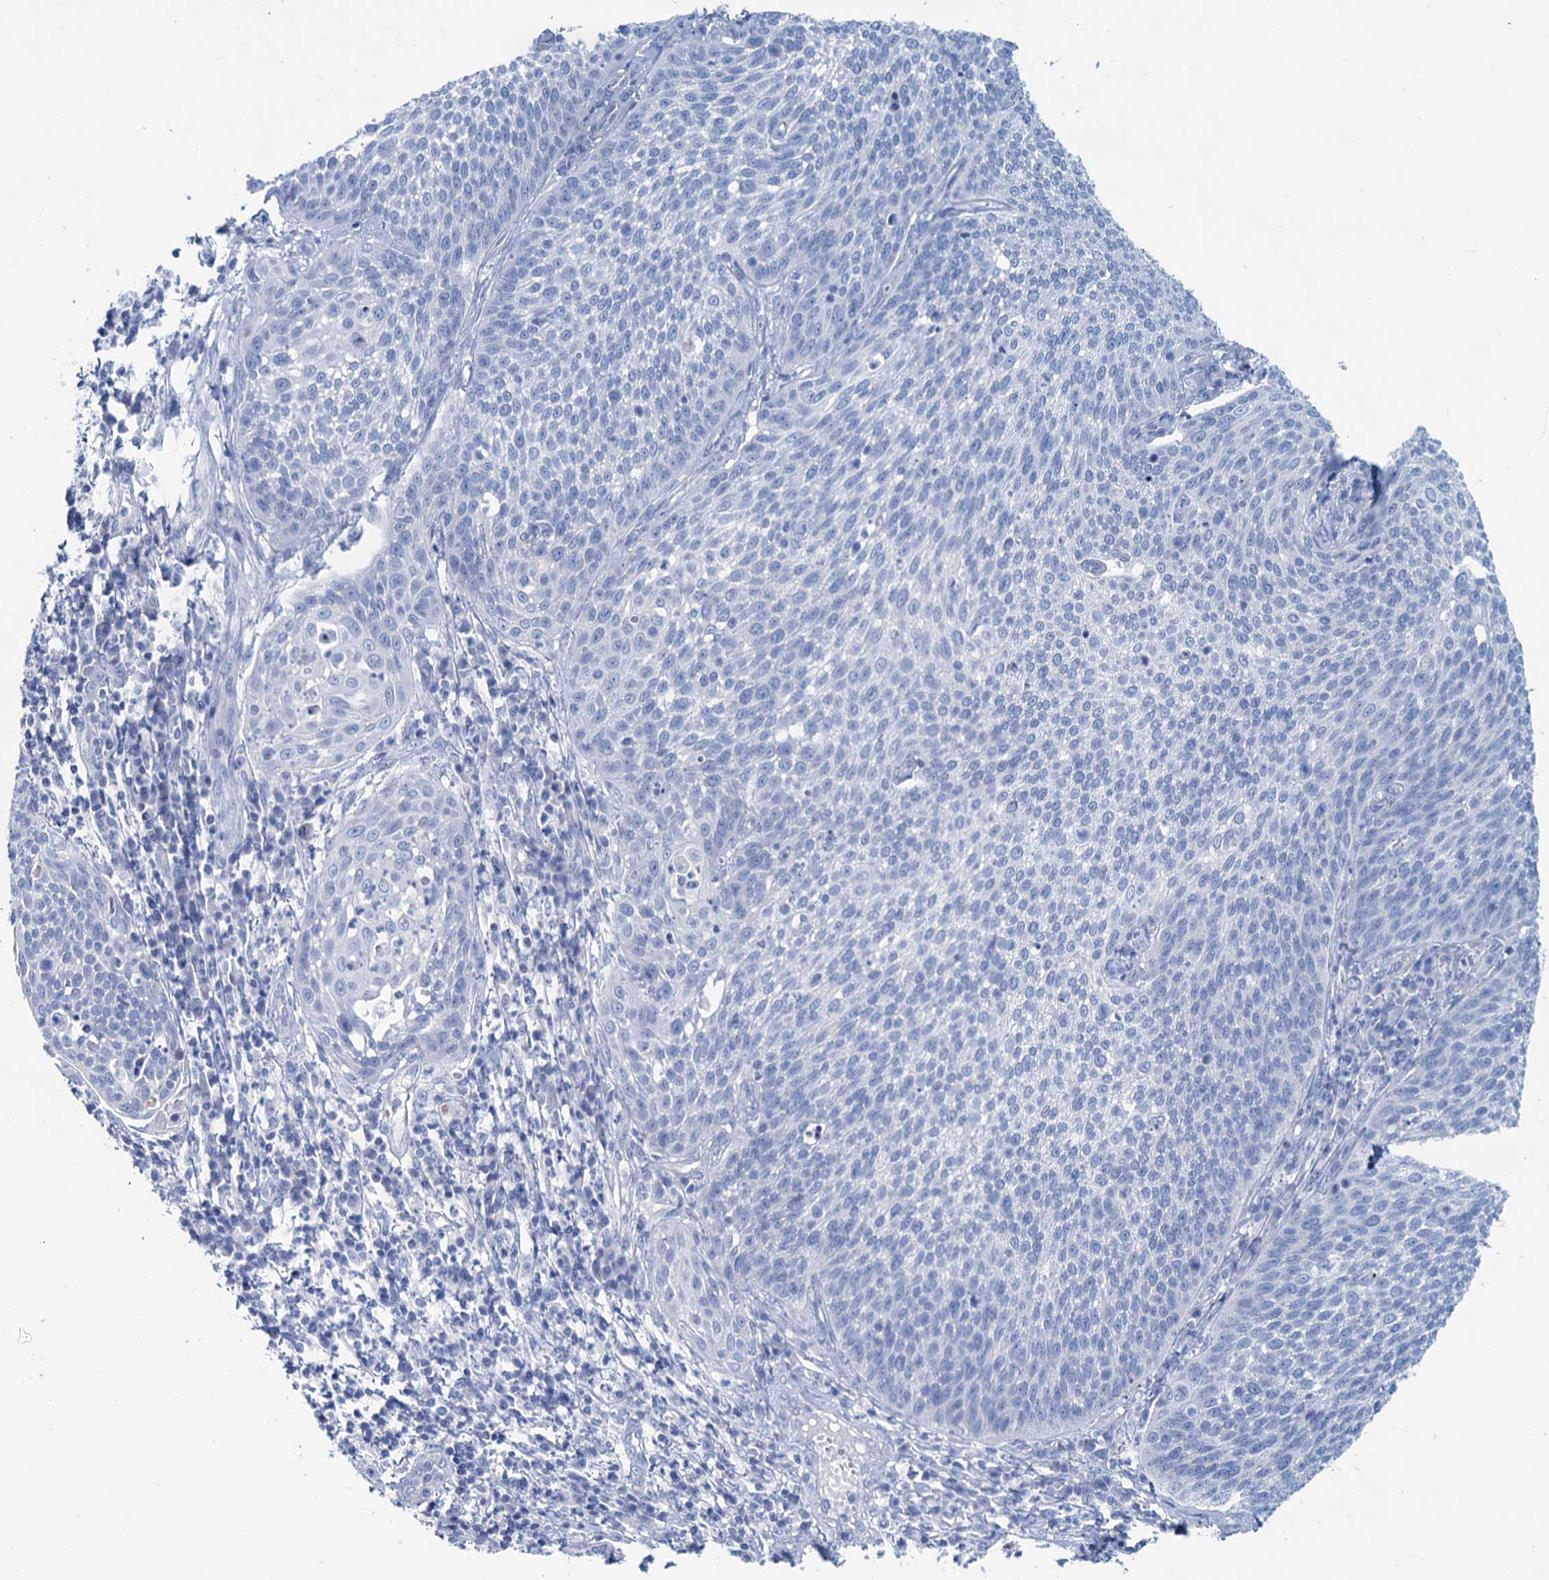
{"staining": {"intensity": "negative", "quantity": "none", "location": "none"}, "tissue": "cervical cancer", "cell_type": "Tumor cells", "image_type": "cancer", "snomed": [{"axis": "morphology", "description": "Squamous cell carcinoma, NOS"}, {"axis": "topography", "description": "Cervix"}], "caption": "Immunohistochemical staining of cervical squamous cell carcinoma demonstrates no significant expression in tumor cells. Brightfield microscopy of IHC stained with DAB (brown) and hematoxylin (blue), captured at high magnification.", "gene": "SLC1A3", "patient": {"sex": "female", "age": 34}}